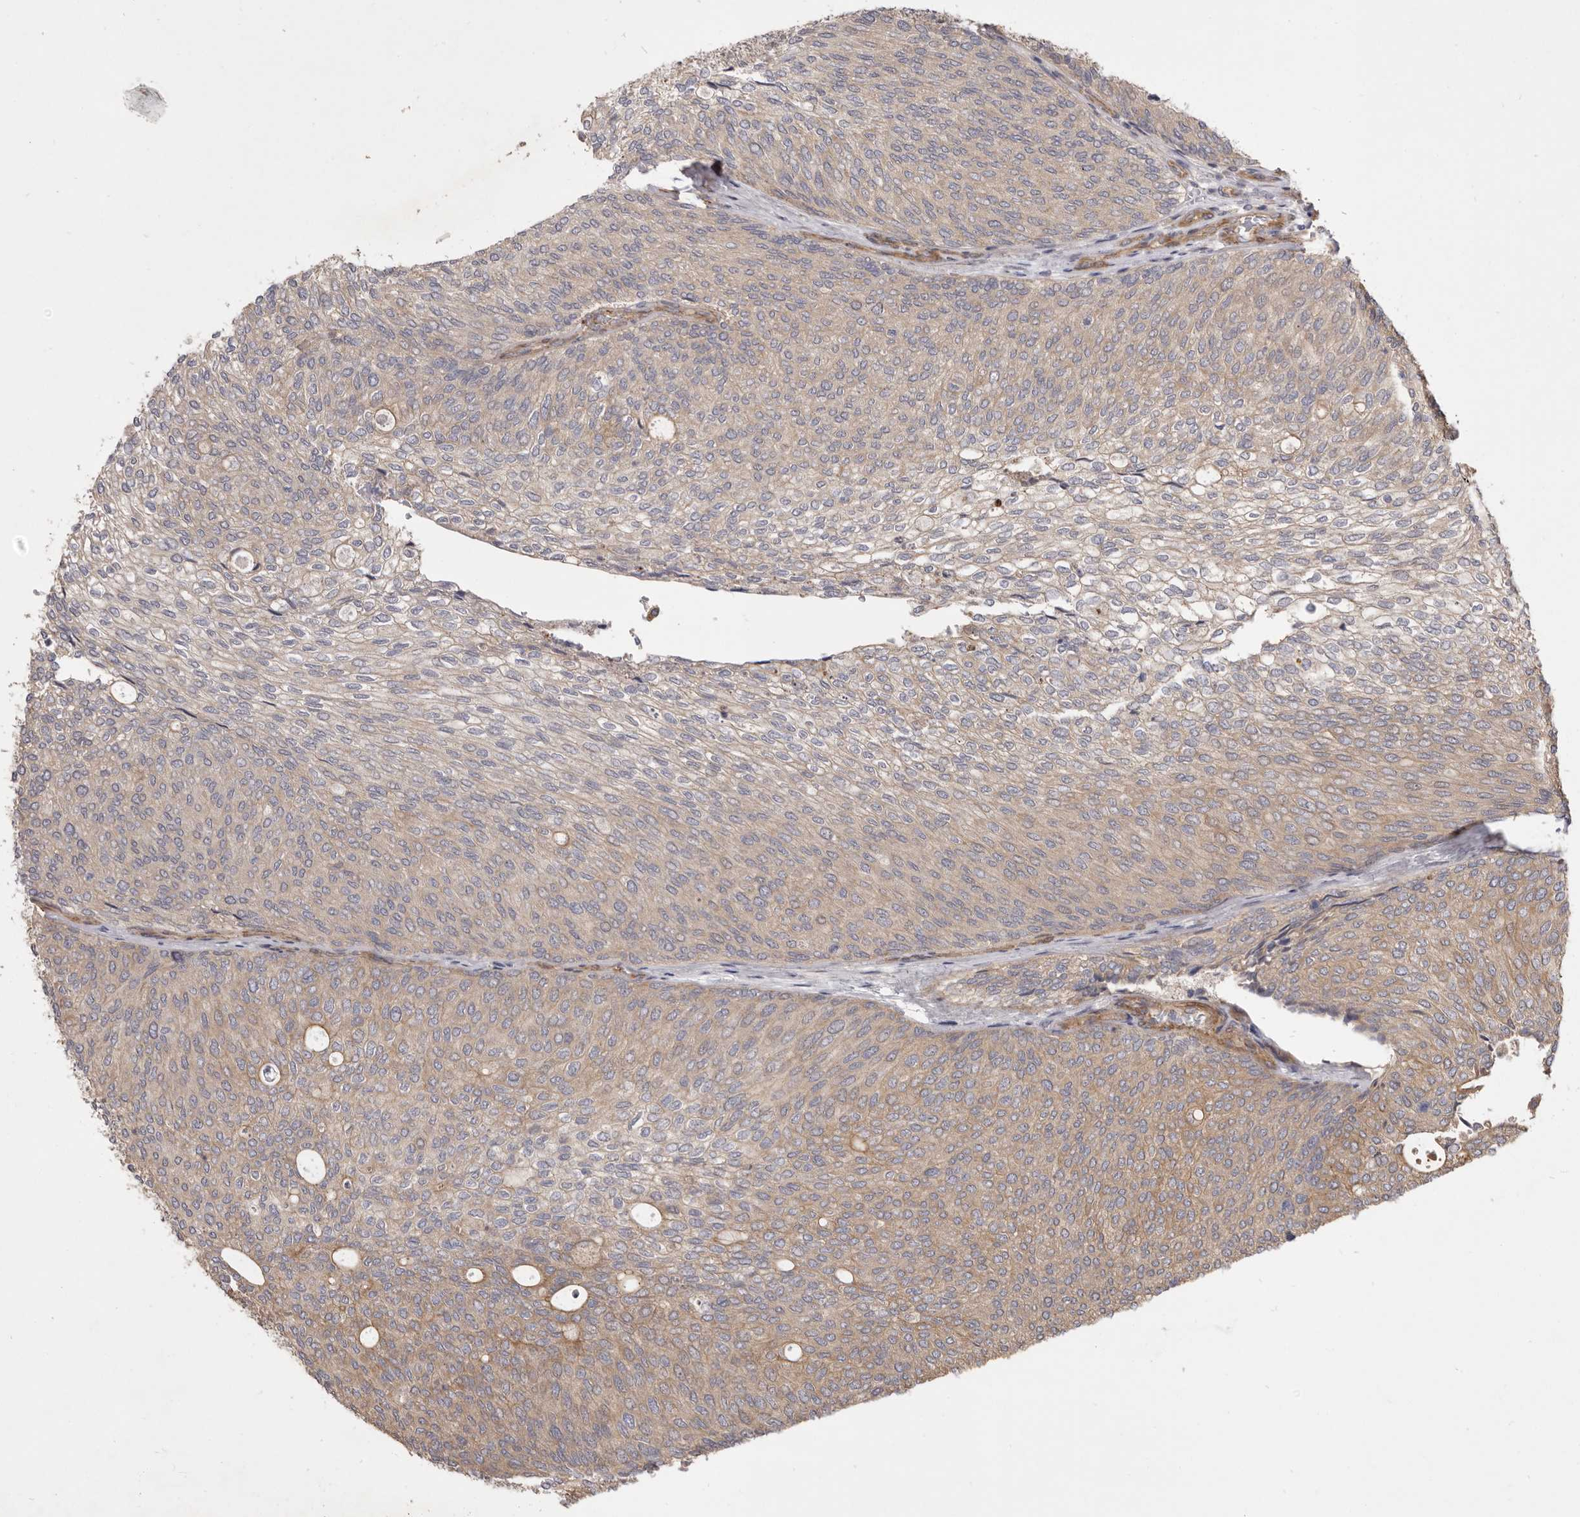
{"staining": {"intensity": "weak", "quantity": "25%-75%", "location": "cytoplasmic/membranous"}, "tissue": "urothelial cancer", "cell_type": "Tumor cells", "image_type": "cancer", "snomed": [{"axis": "morphology", "description": "Urothelial carcinoma, Low grade"}, {"axis": "topography", "description": "Urinary bladder"}], "caption": "Immunohistochemical staining of urothelial cancer displays weak cytoplasmic/membranous protein expression in approximately 25%-75% of tumor cells.", "gene": "VPS45", "patient": {"sex": "female", "age": 79}}